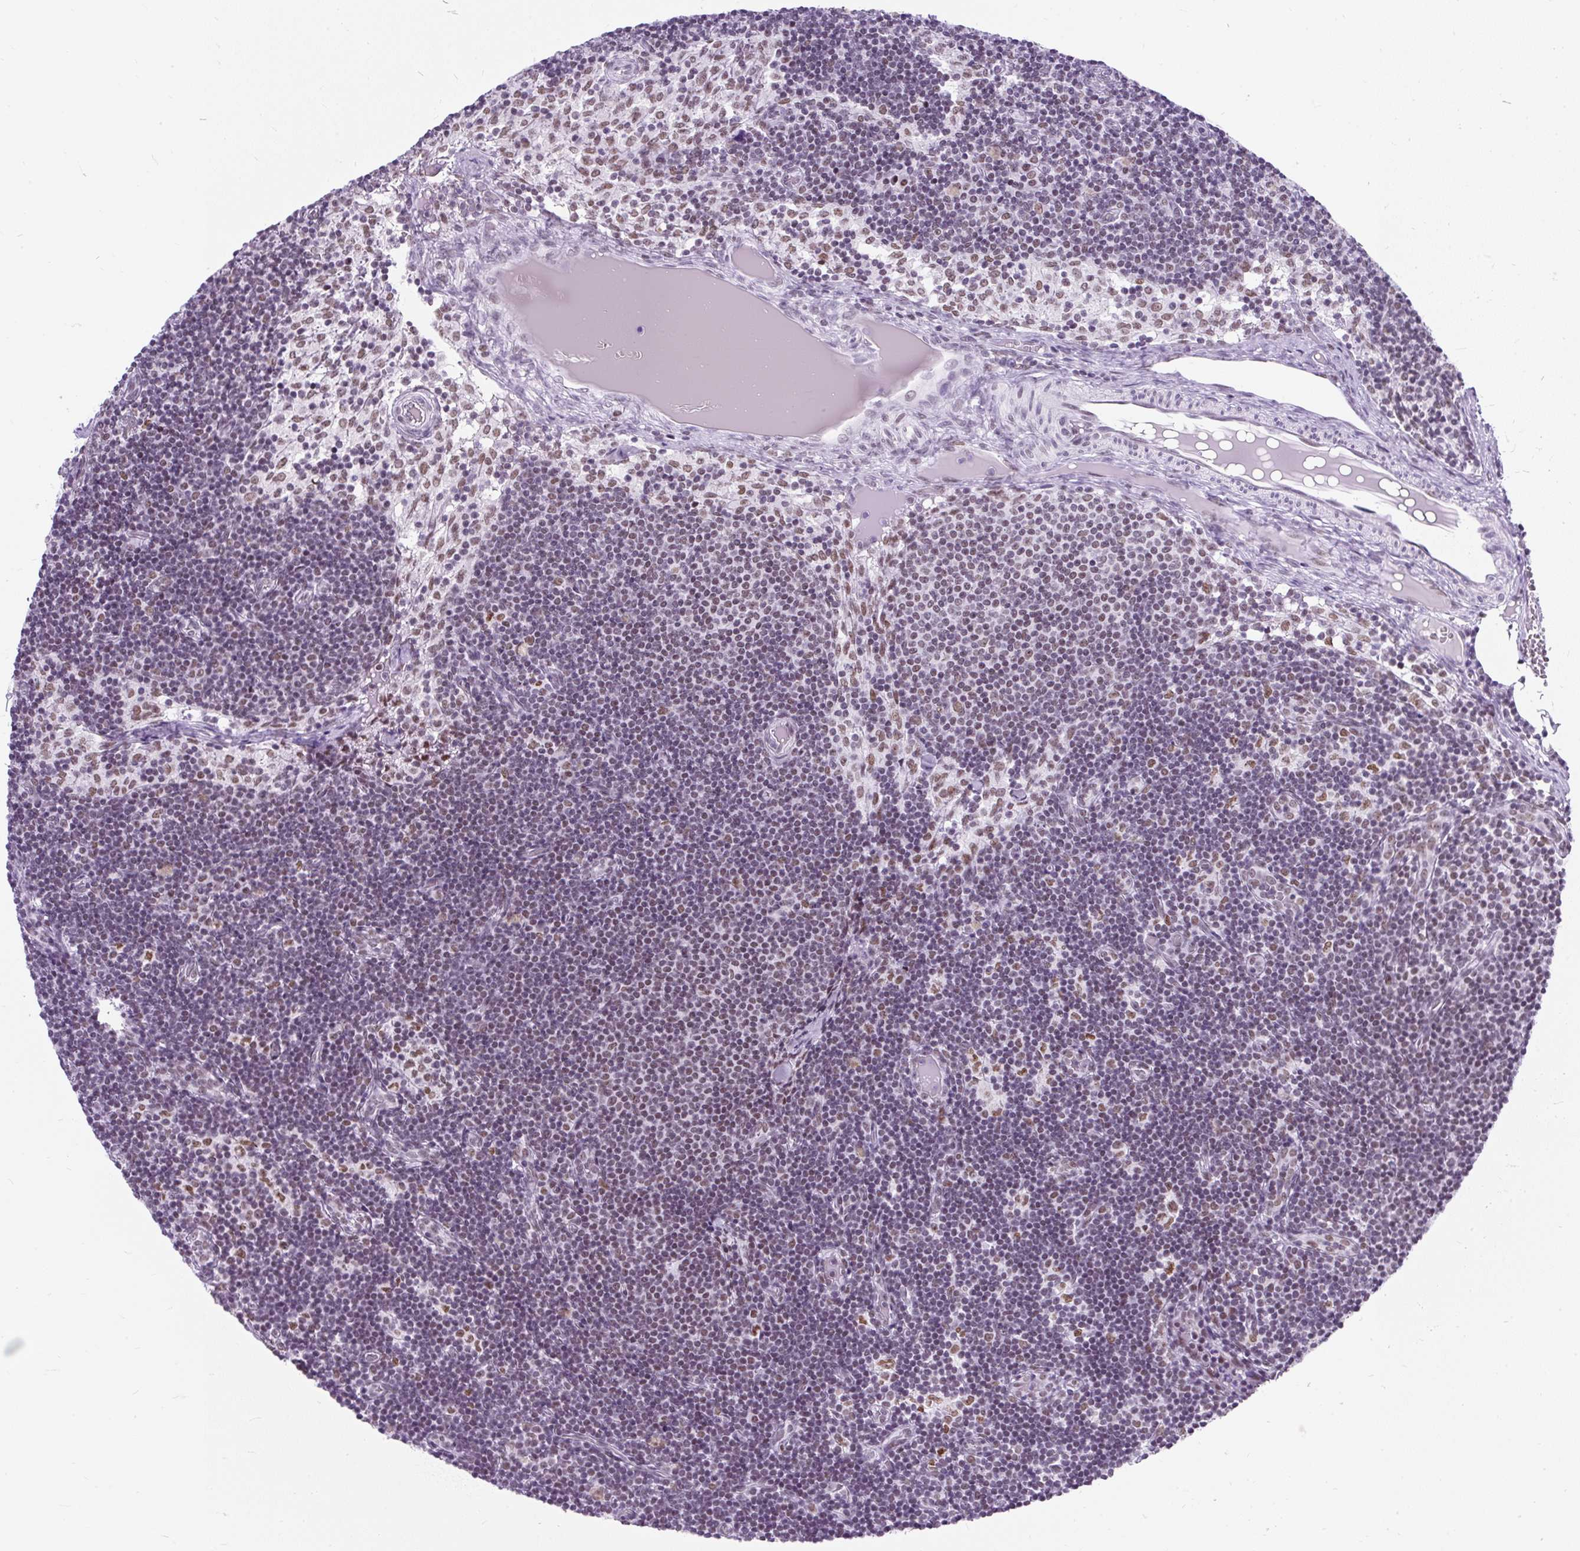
{"staining": {"intensity": "negative", "quantity": "none", "location": "none"}, "tissue": "lymph node", "cell_type": "Germinal center cells", "image_type": "normal", "snomed": [{"axis": "morphology", "description": "Normal tissue, NOS"}, {"axis": "topography", "description": "Lymph node"}], "caption": "Immunohistochemistry (IHC) of normal human lymph node exhibits no positivity in germinal center cells.", "gene": "PLCXD2", "patient": {"sex": "female", "age": 31}}